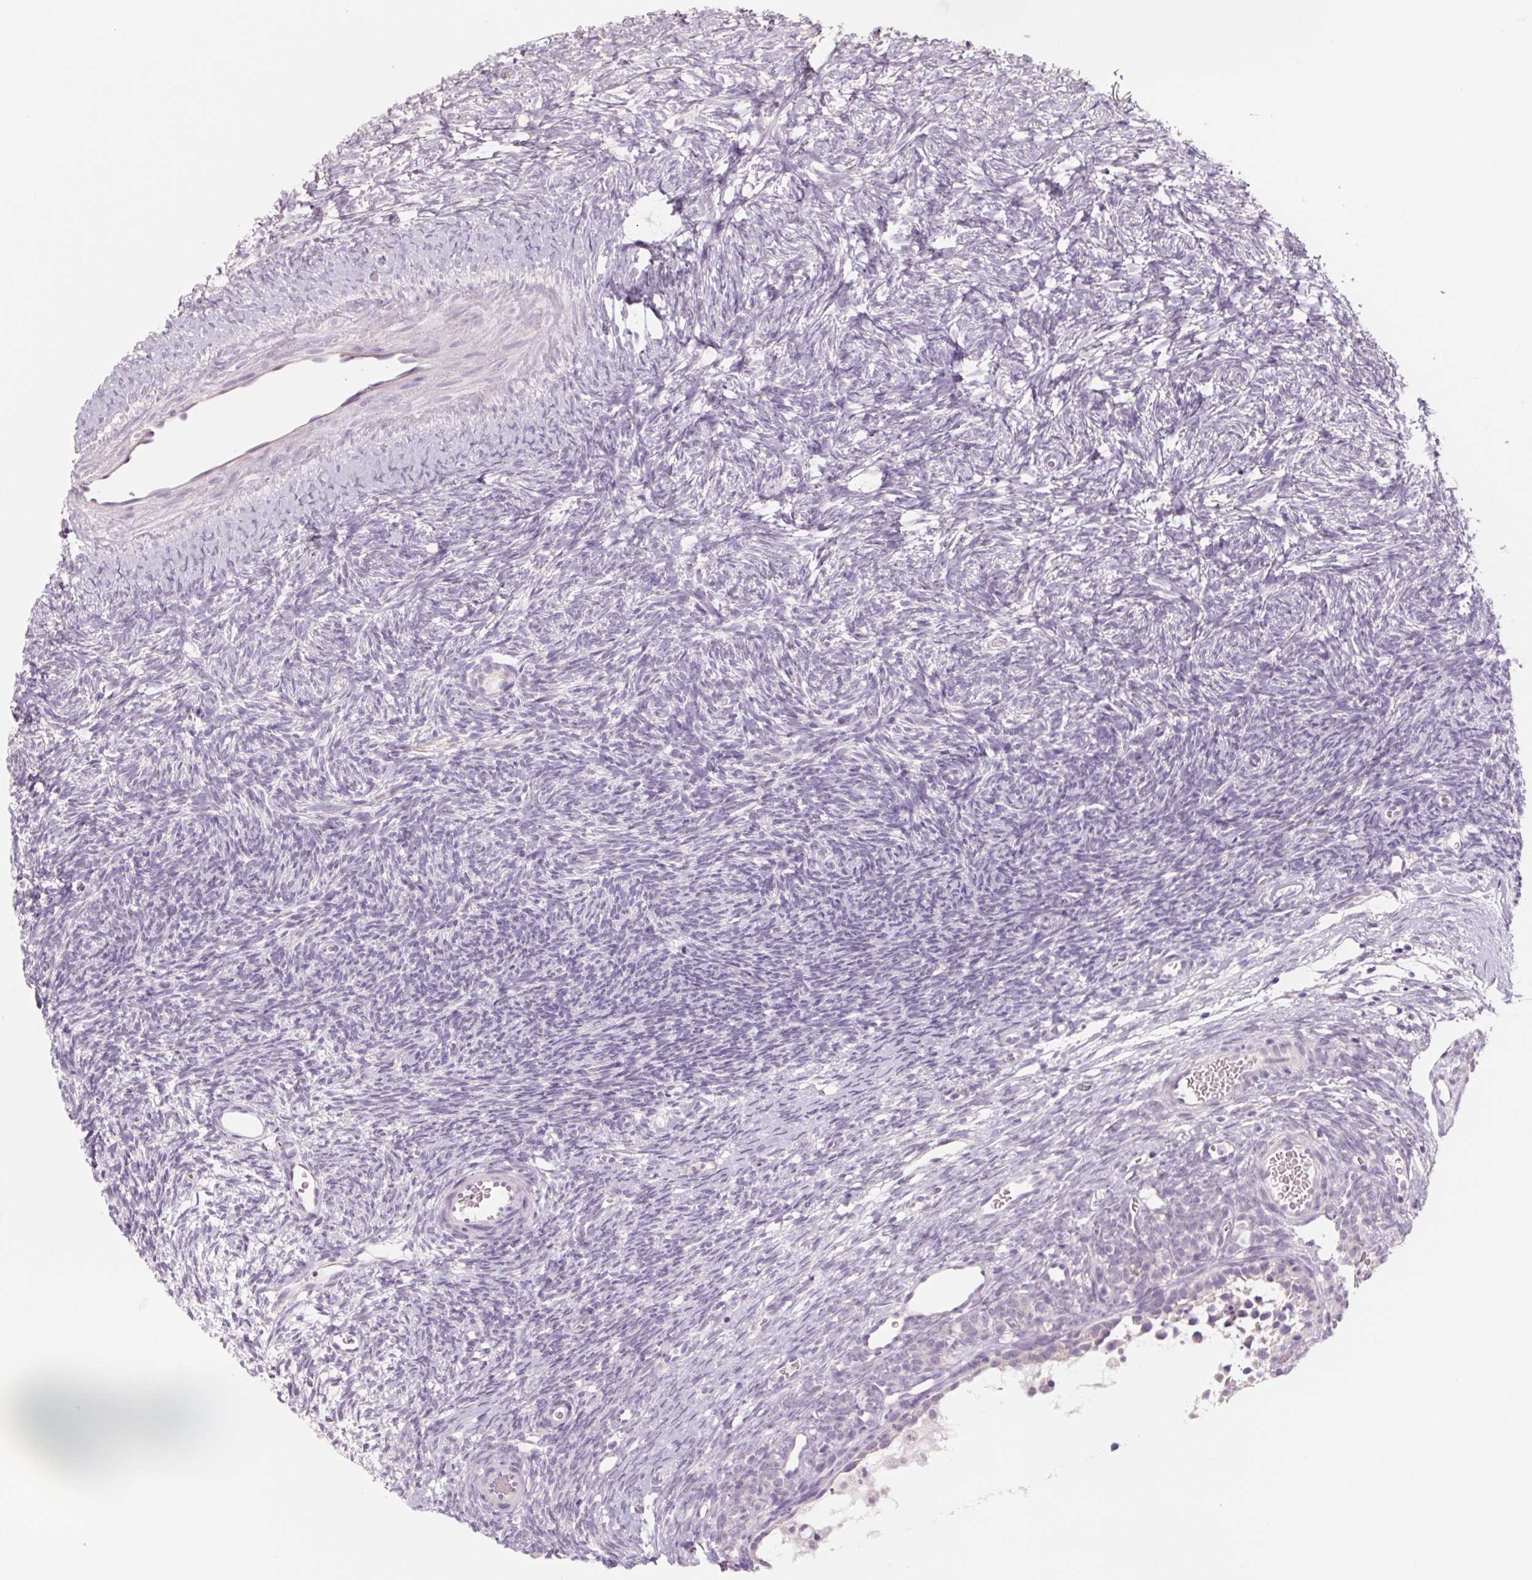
{"staining": {"intensity": "negative", "quantity": "none", "location": "none"}, "tissue": "ovary", "cell_type": "Follicle cells", "image_type": "normal", "snomed": [{"axis": "morphology", "description": "Normal tissue, NOS"}, {"axis": "topography", "description": "Ovary"}], "caption": "High magnification brightfield microscopy of normal ovary stained with DAB (brown) and counterstained with hematoxylin (blue): follicle cells show no significant staining.", "gene": "POU1F1", "patient": {"sex": "female", "age": 34}}